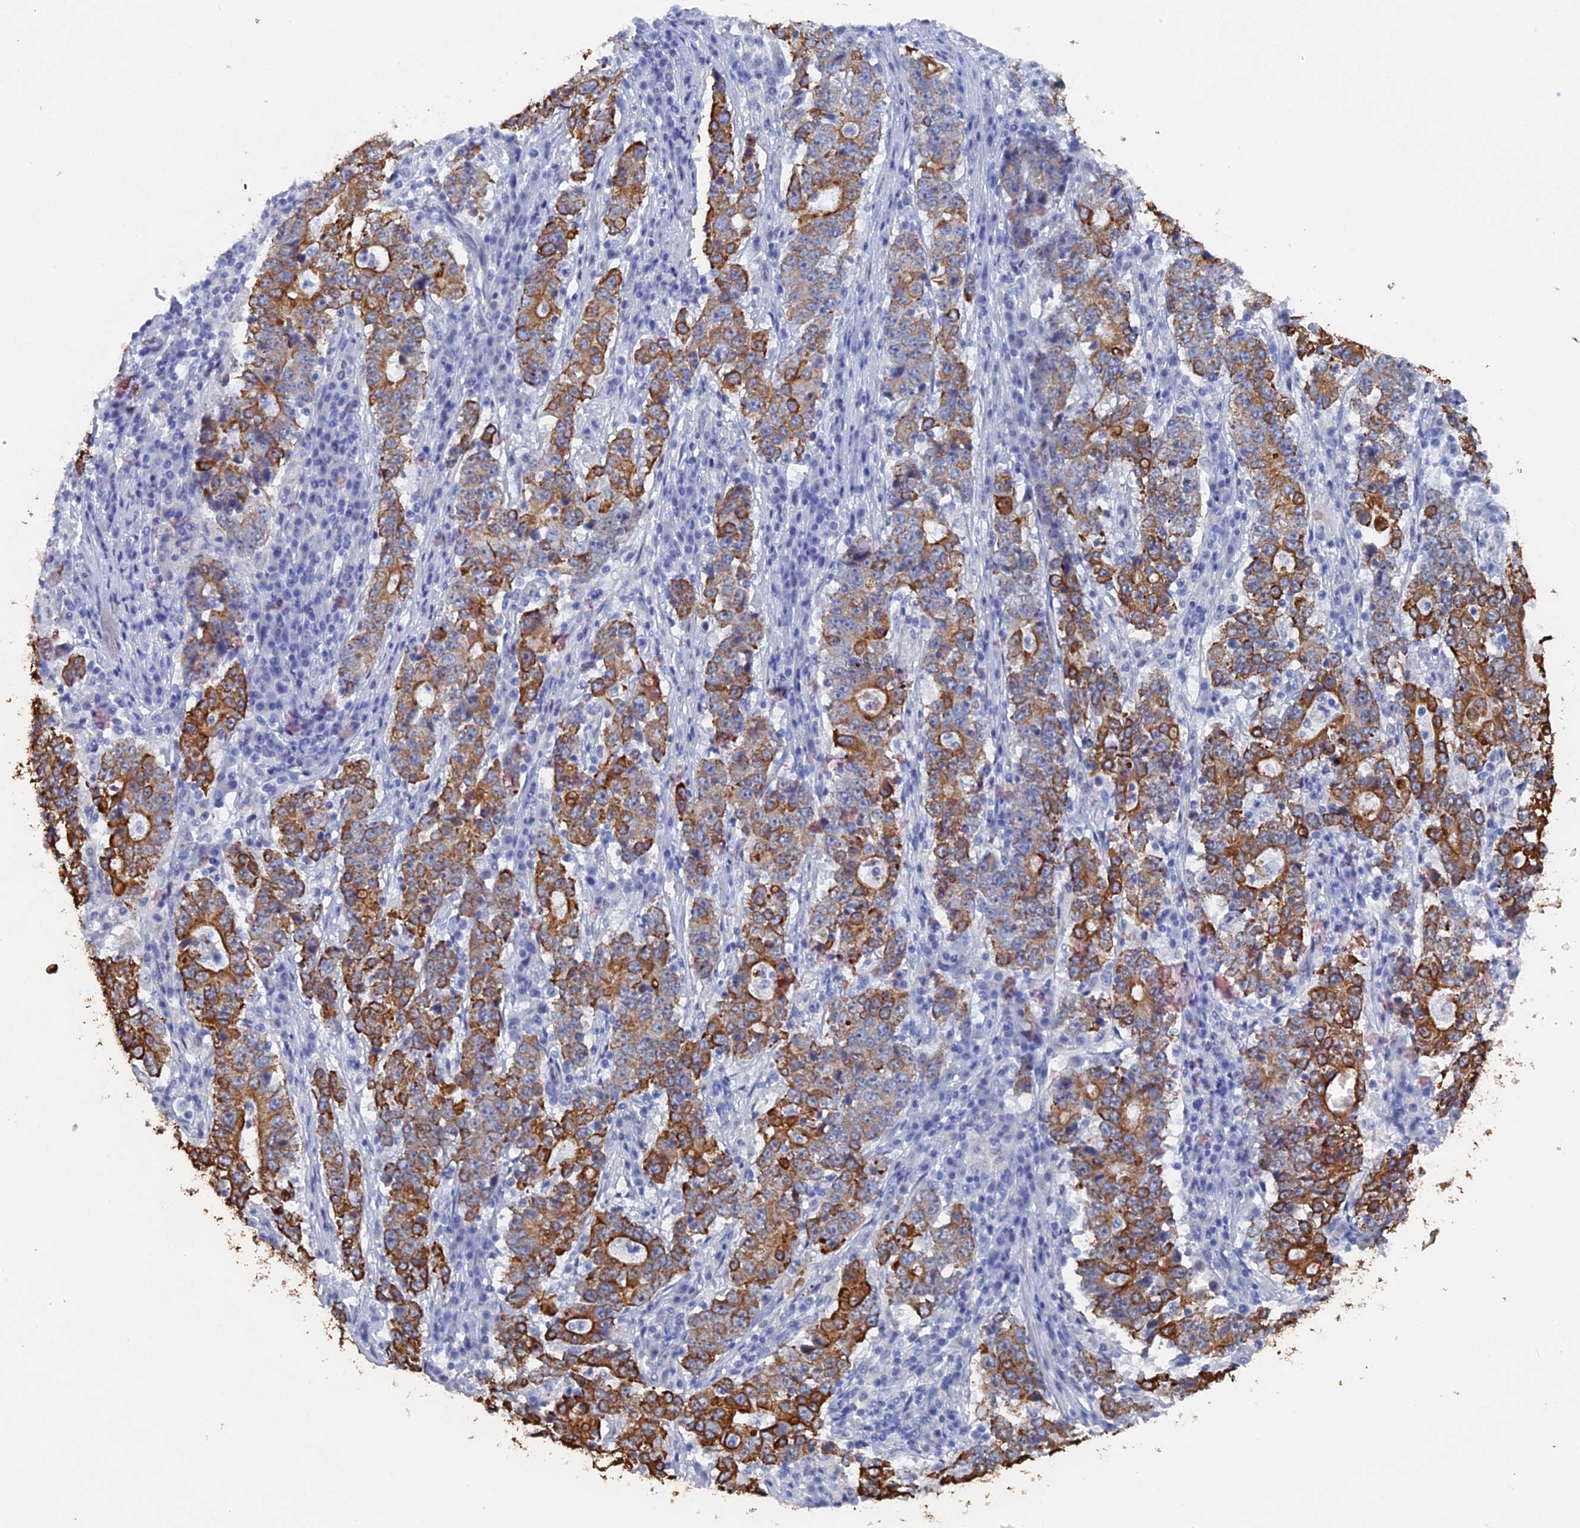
{"staining": {"intensity": "strong", "quantity": "25%-75%", "location": "cytoplasmic/membranous"}, "tissue": "stomach cancer", "cell_type": "Tumor cells", "image_type": "cancer", "snomed": [{"axis": "morphology", "description": "Adenocarcinoma, NOS"}, {"axis": "topography", "description": "Stomach"}], "caption": "Protein staining demonstrates strong cytoplasmic/membranous staining in approximately 25%-75% of tumor cells in stomach adenocarcinoma.", "gene": "SRFBP1", "patient": {"sex": "male", "age": 59}}